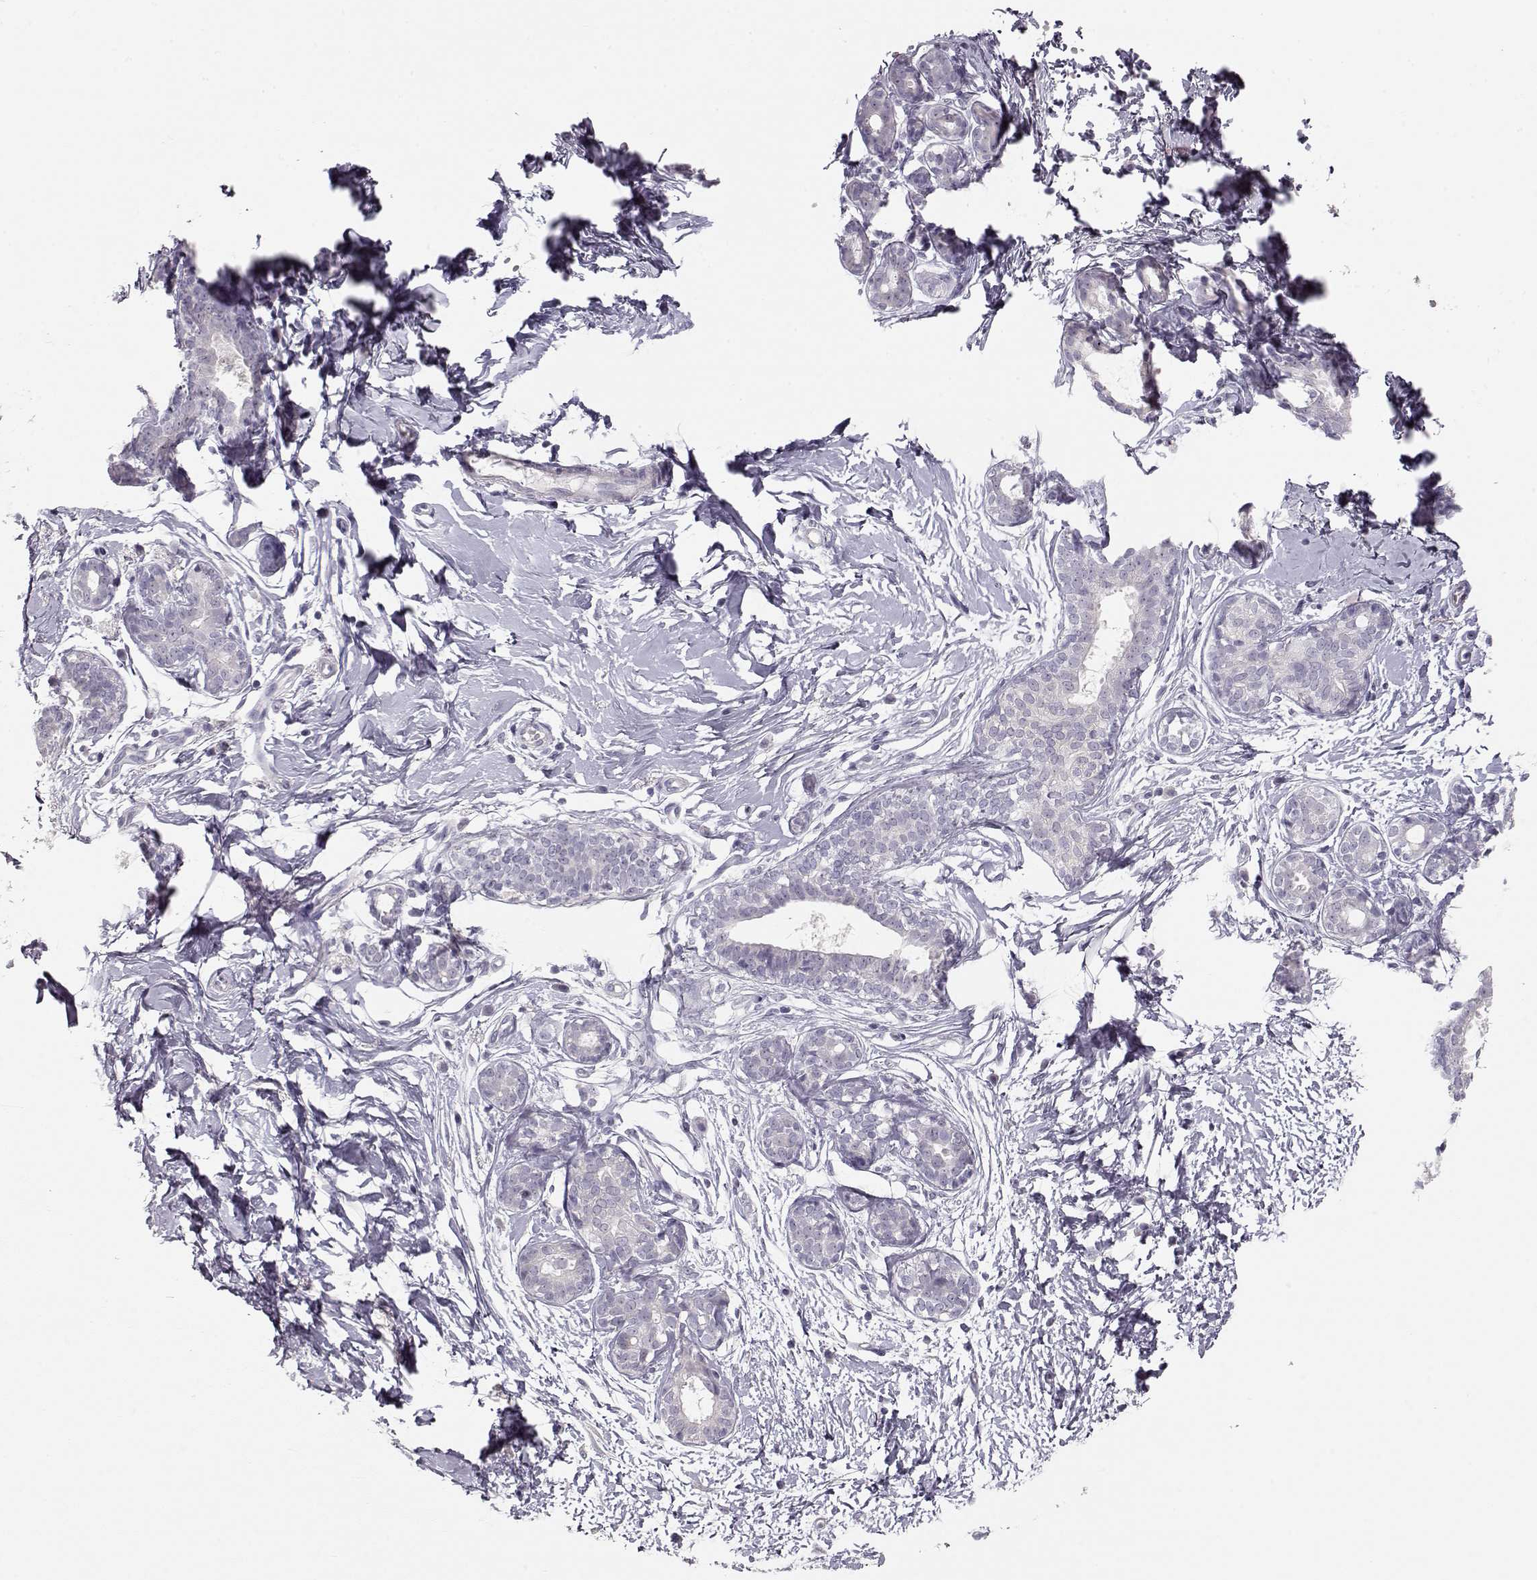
{"staining": {"intensity": "negative", "quantity": "none", "location": "none"}, "tissue": "breast", "cell_type": "Adipocytes", "image_type": "normal", "snomed": [{"axis": "morphology", "description": "Normal tissue, NOS"}, {"axis": "topography", "description": "Breast"}], "caption": "This micrograph is of normal breast stained with immunohistochemistry to label a protein in brown with the nuclei are counter-stained blue. There is no positivity in adipocytes. (DAB (3,3'-diaminobenzidine) immunohistochemistry with hematoxylin counter stain).", "gene": "FAM205A", "patient": {"sex": "female", "age": 37}}